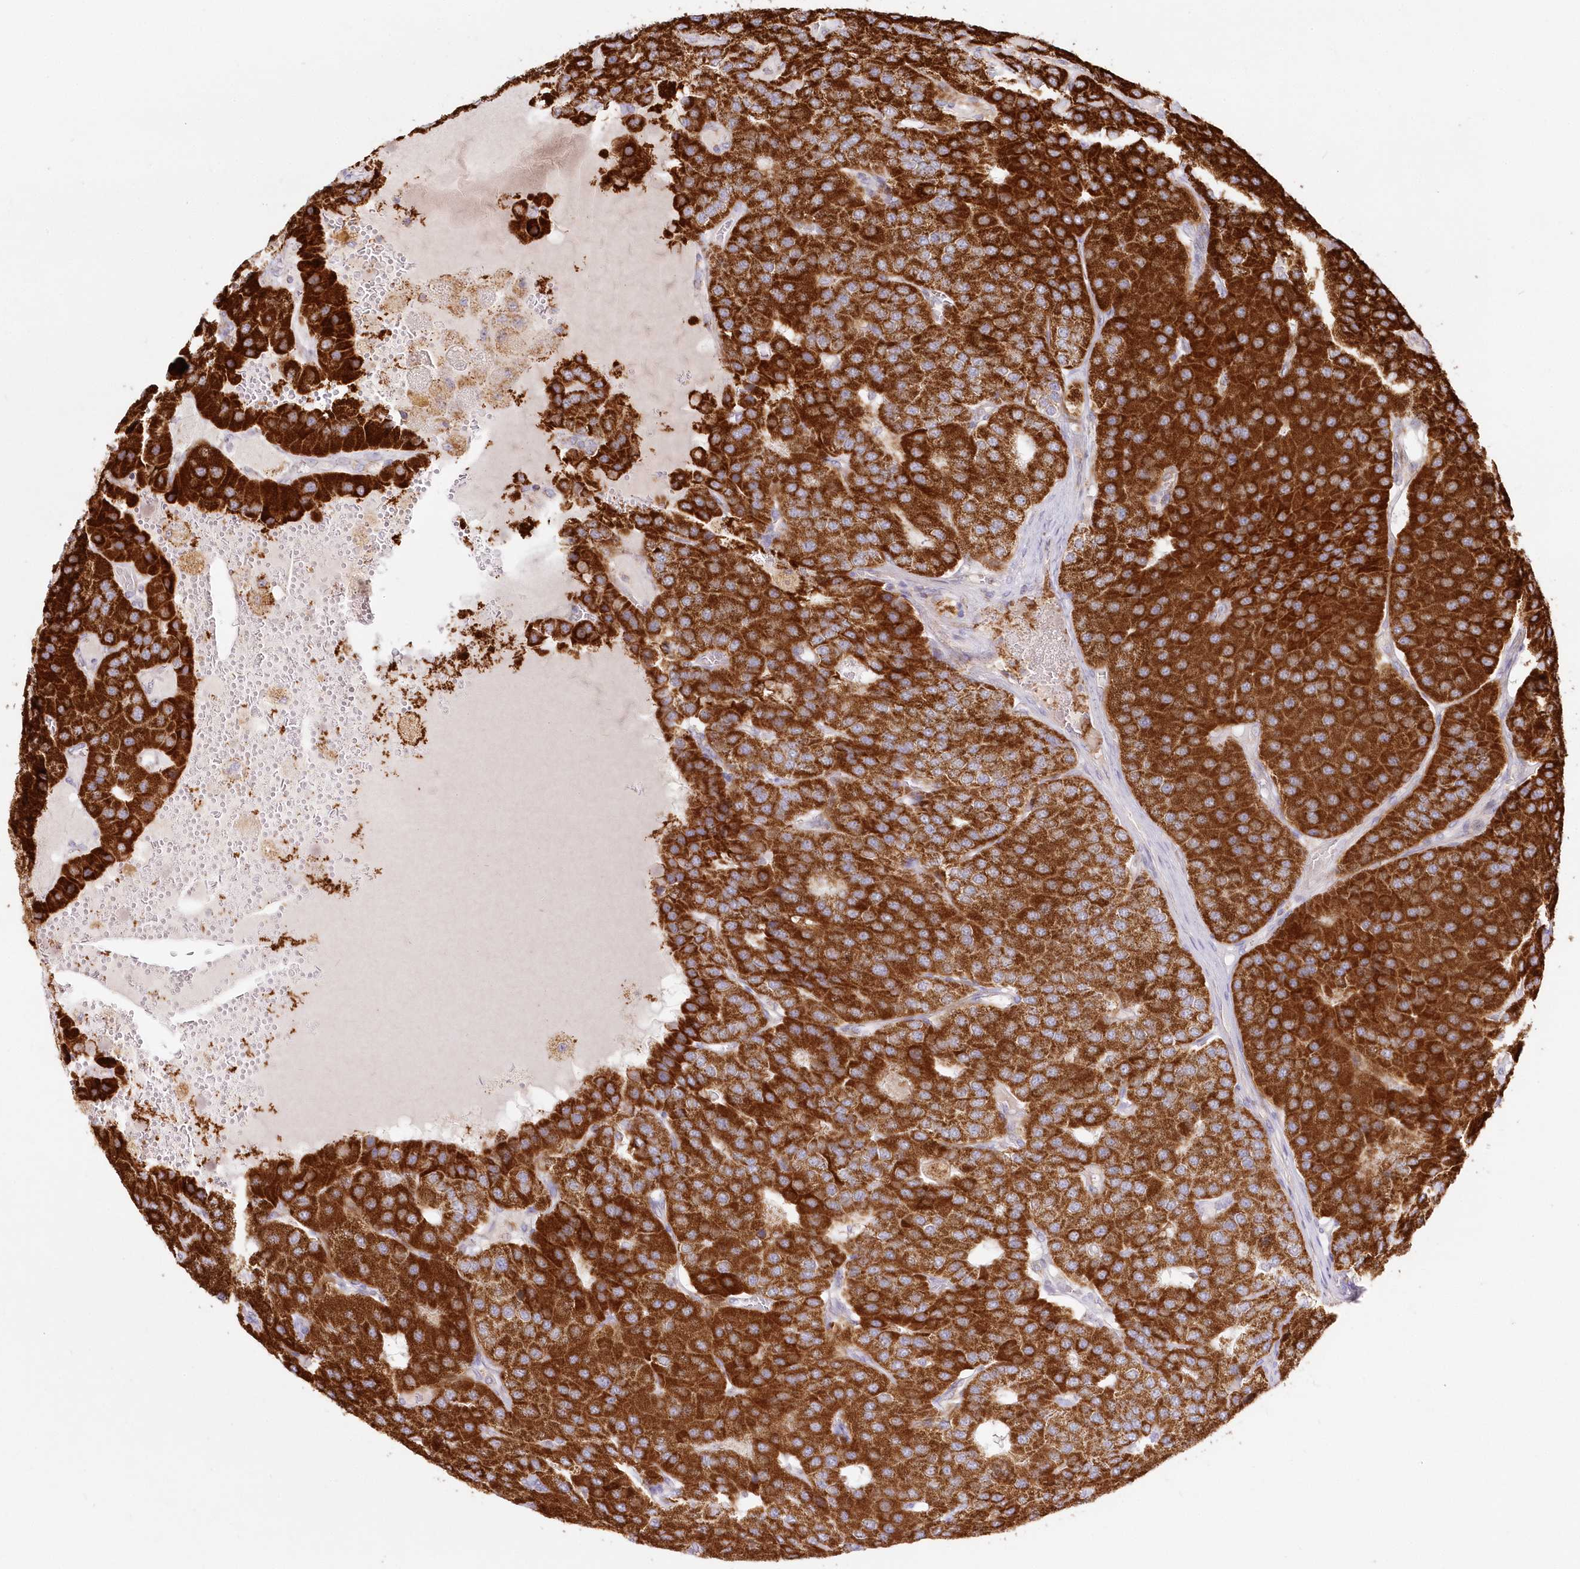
{"staining": {"intensity": "strong", "quantity": ">75%", "location": "cytoplasmic/membranous"}, "tissue": "parathyroid gland", "cell_type": "Glandular cells", "image_type": "normal", "snomed": [{"axis": "morphology", "description": "Normal tissue, NOS"}, {"axis": "morphology", "description": "Adenoma, NOS"}, {"axis": "topography", "description": "Parathyroid gland"}], "caption": "A high amount of strong cytoplasmic/membranous positivity is appreciated in about >75% of glandular cells in benign parathyroid gland. (Stains: DAB (3,3'-diaminobenzidine) in brown, nuclei in blue, Microscopy: brightfield microscopy at high magnification).", "gene": "DNA2", "patient": {"sex": "female", "age": 86}}